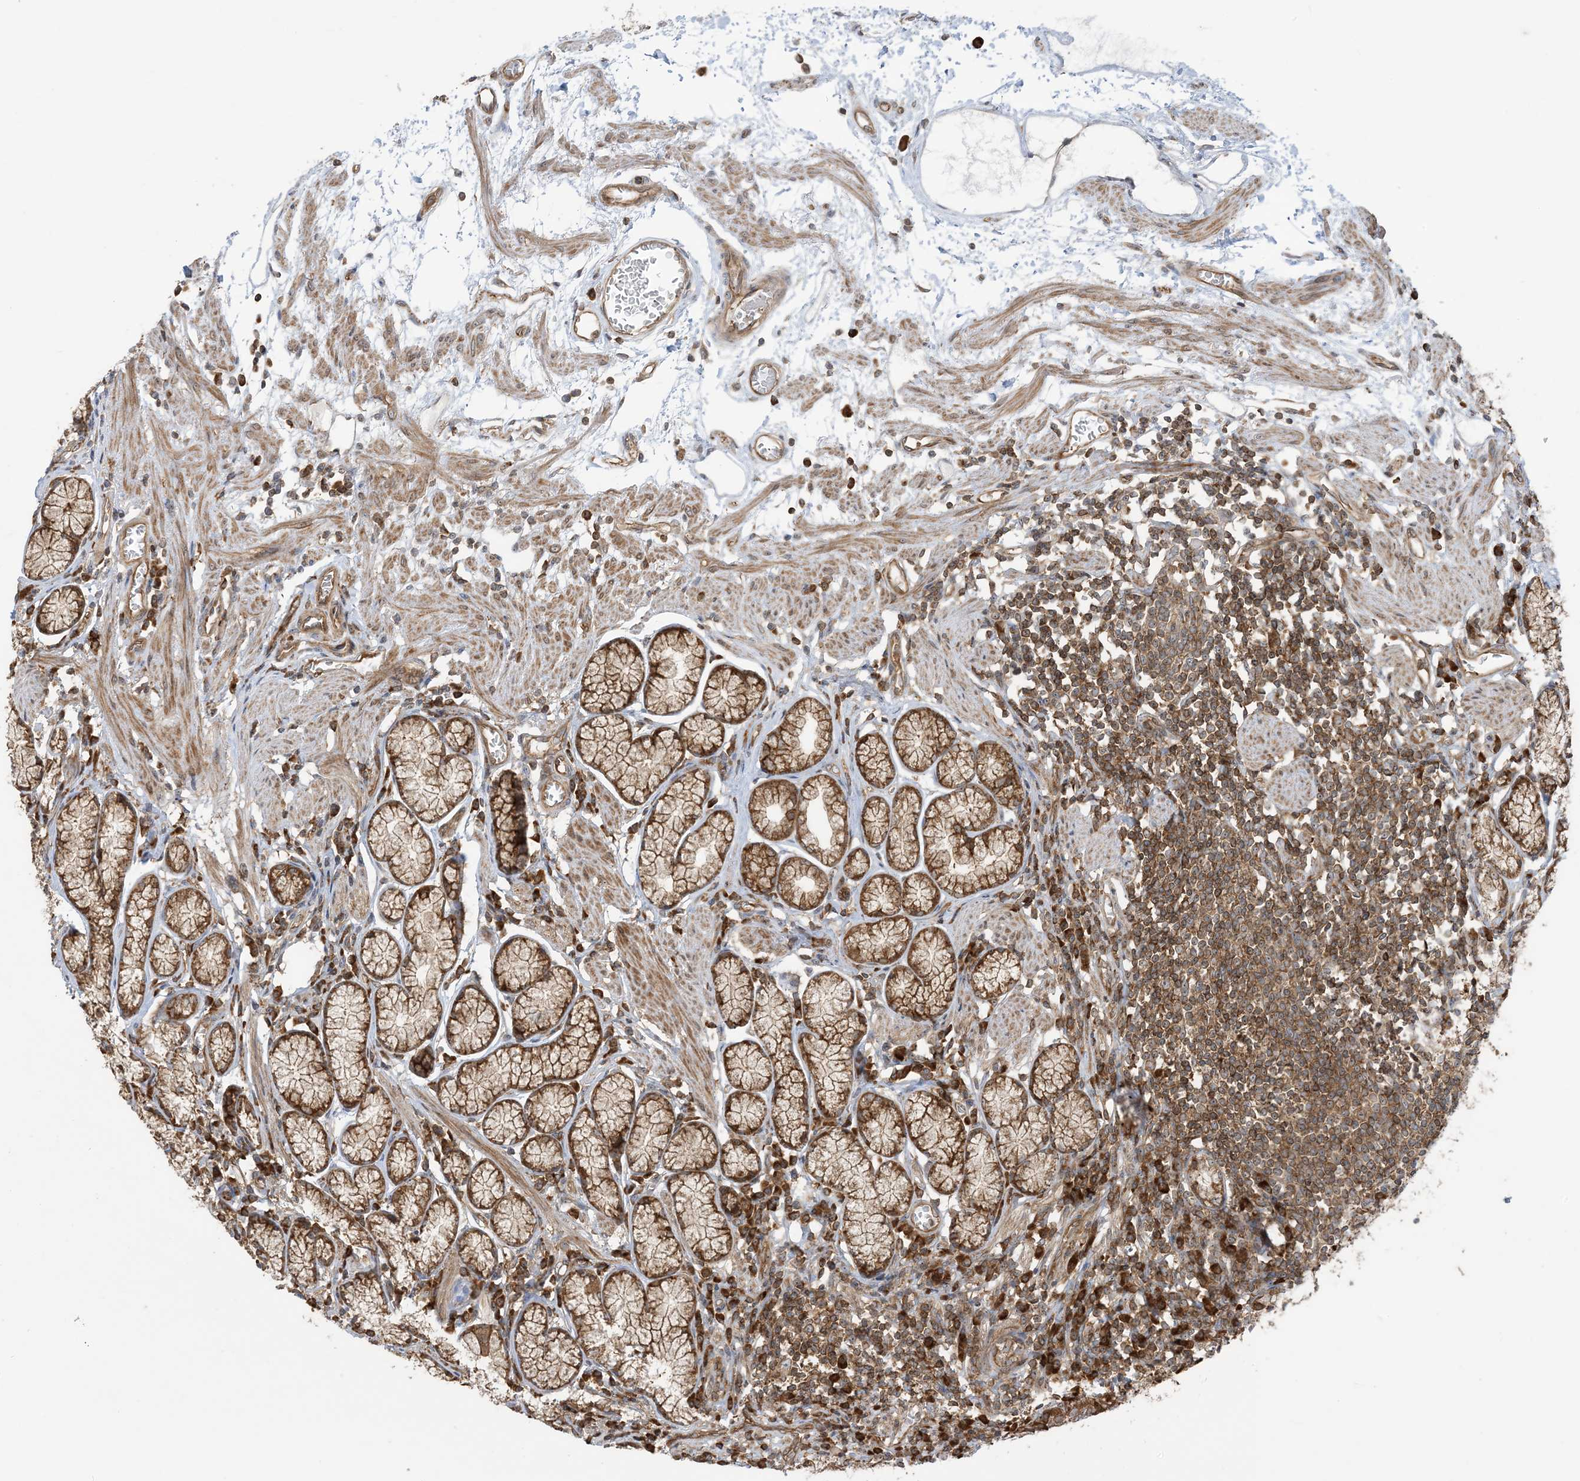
{"staining": {"intensity": "strong", "quantity": ">75%", "location": "cytoplasmic/membranous"}, "tissue": "stomach", "cell_type": "Glandular cells", "image_type": "normal", "snomed": [{"axis": "morphology", "description": "Normal tissue, NOS"}, {"axis": "topography", "description": "Stomach"}], "caption": "High-magnification brightfield microscopy of normal stomach stained with DAB (3,3'-diaminobenzidine) (brown) and counterstained with hematoxylin (blue). glandular cells exhibit strong cytoplasmic/membranous staining is appreciated in about>75% of cells.", "gene": "SRP72", "patient": {"sex": "male", "age": 55}}